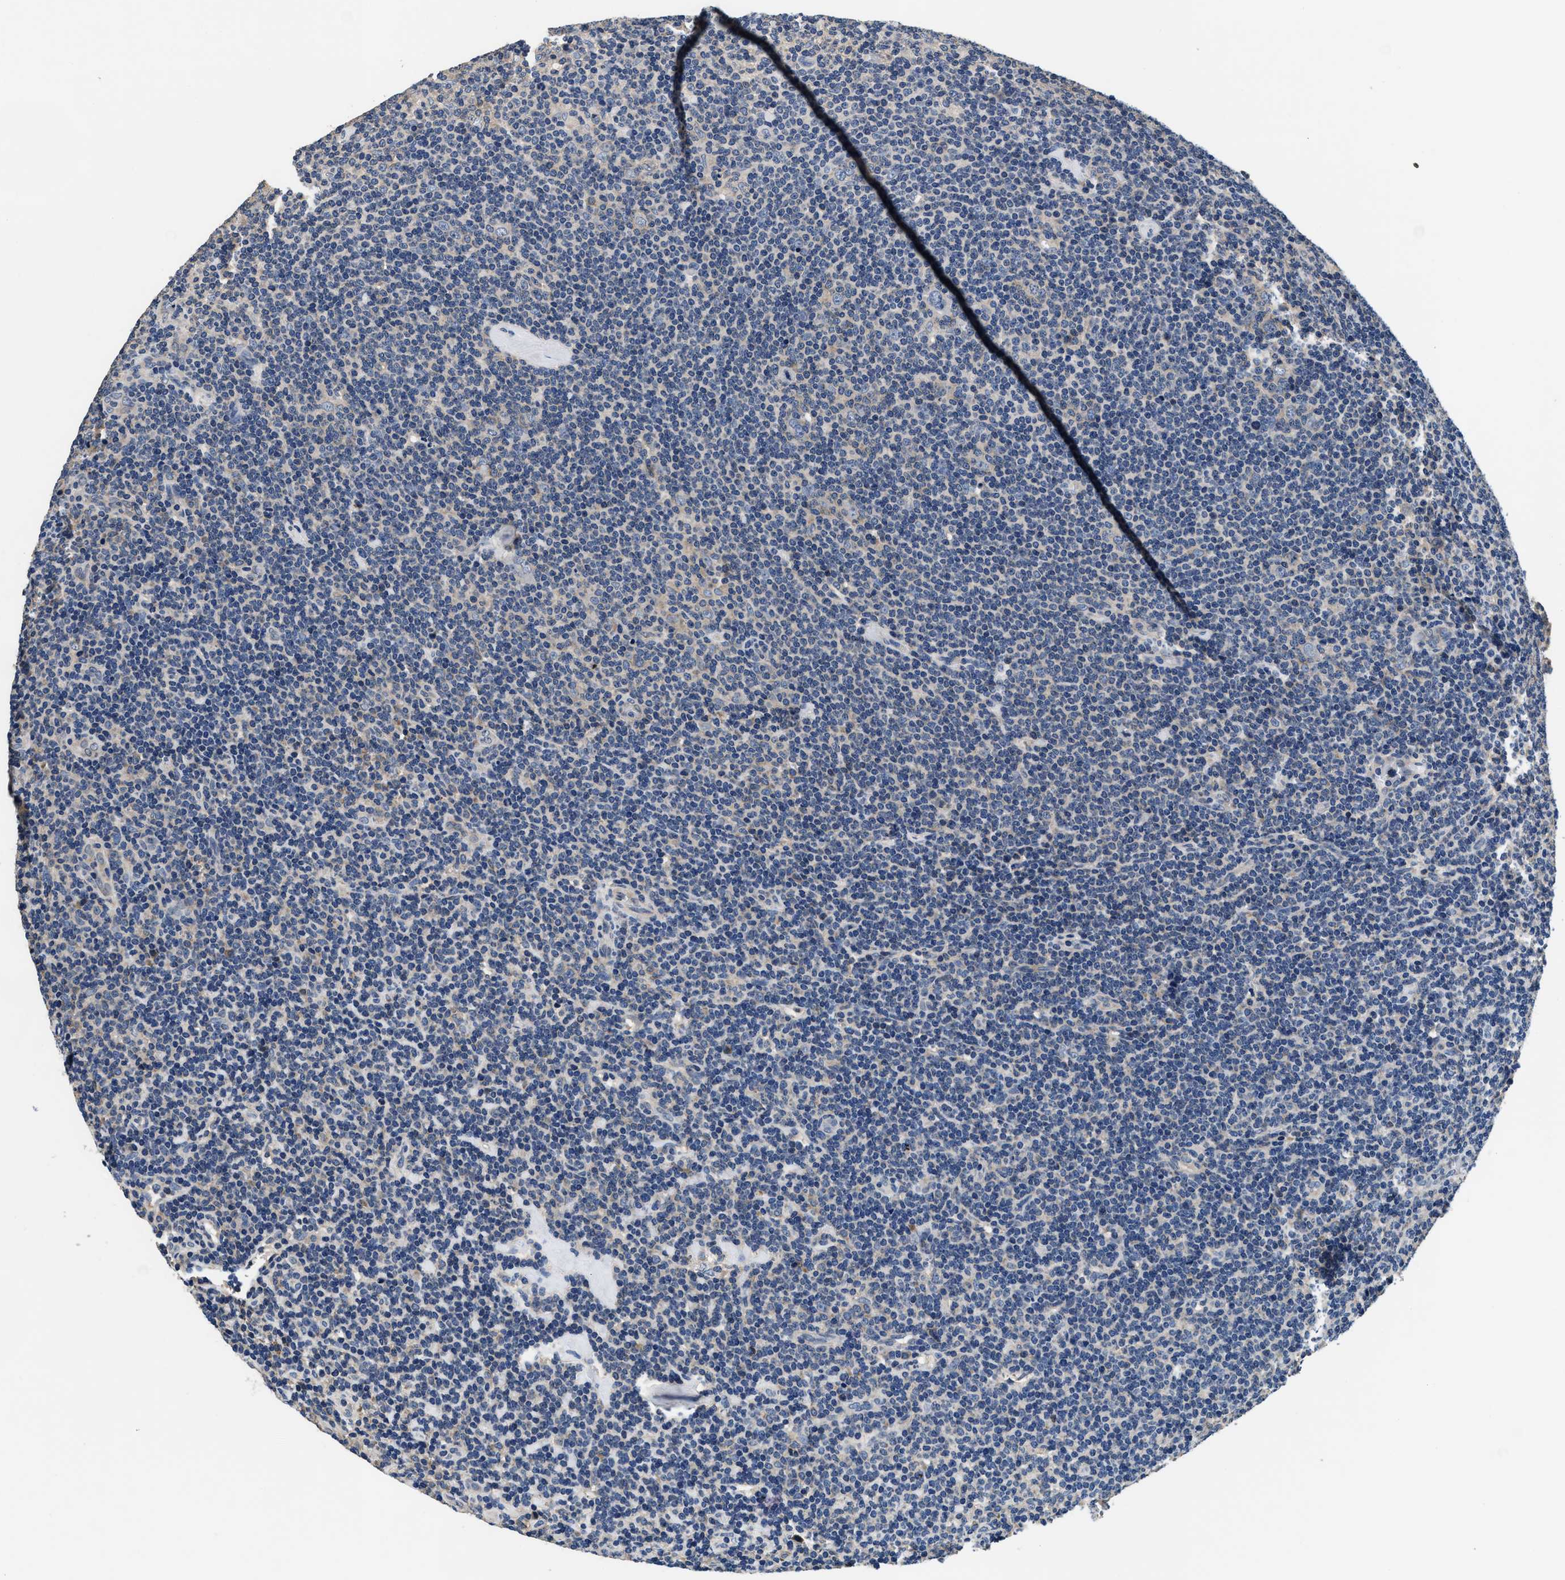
{"staining": {"intensity": "negative", "quantity": "none", "location": "none"}, "tissue": "lymphoma", "cell_type": "Tumor cells", "image_type": "cancer", "snomed": [{"axis": "morphology", "description": "Hodgkin's disease, NOS"}, {"axis": "topography", "description": "Lymph node"}], "caption": "An immunohistochemistry (IHC) histopathology image of lymphoma is shown. There is no staining in tumor cells of lymphoma. (Brightfield microscopy of DAB (3,3'-diaminobenzidine) IHC at high magnification).", "gene": "ANKIB1", "patient": {"sex": "female", "age": 57}}